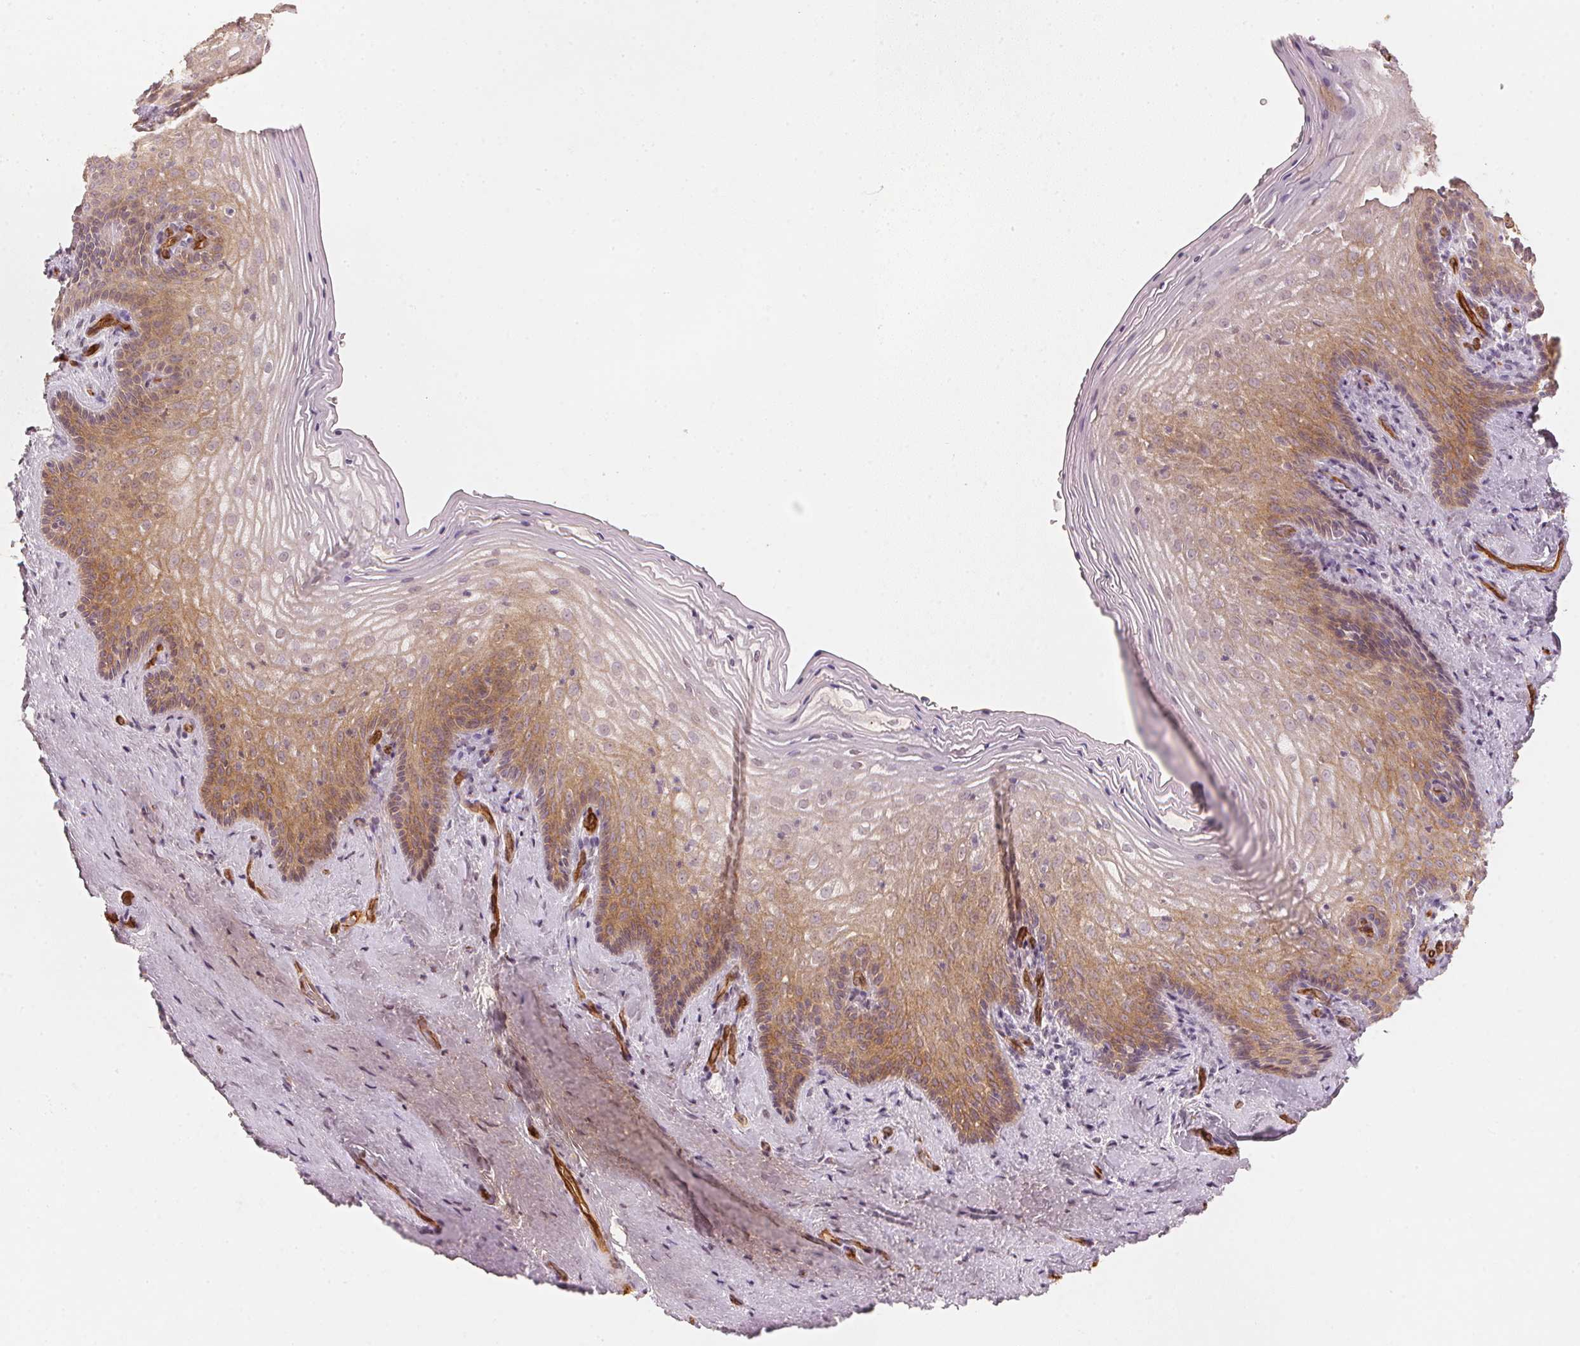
{"staining": {"intensity": "weak", "quantity": "25%-75%", "location": "cytoplasmic/membranous"}, "tissue": "vagina", "cell_type": "Squamous epithelial cells", "image_type": "normal", "snomed": [{"axis": "morphology", "description": "Normal tissue, NOS"}, {"axis": "topography", "description": "Vagina"}], "caption": "Weak cytoplasmic/membranous positivity for a protein is identified in about 25%-75% of squamous epithelial cells of unremarkable vagina using immunohistochemistry.", "gene": "CIB1", "patient": {"sex": "female", "age": 45}}